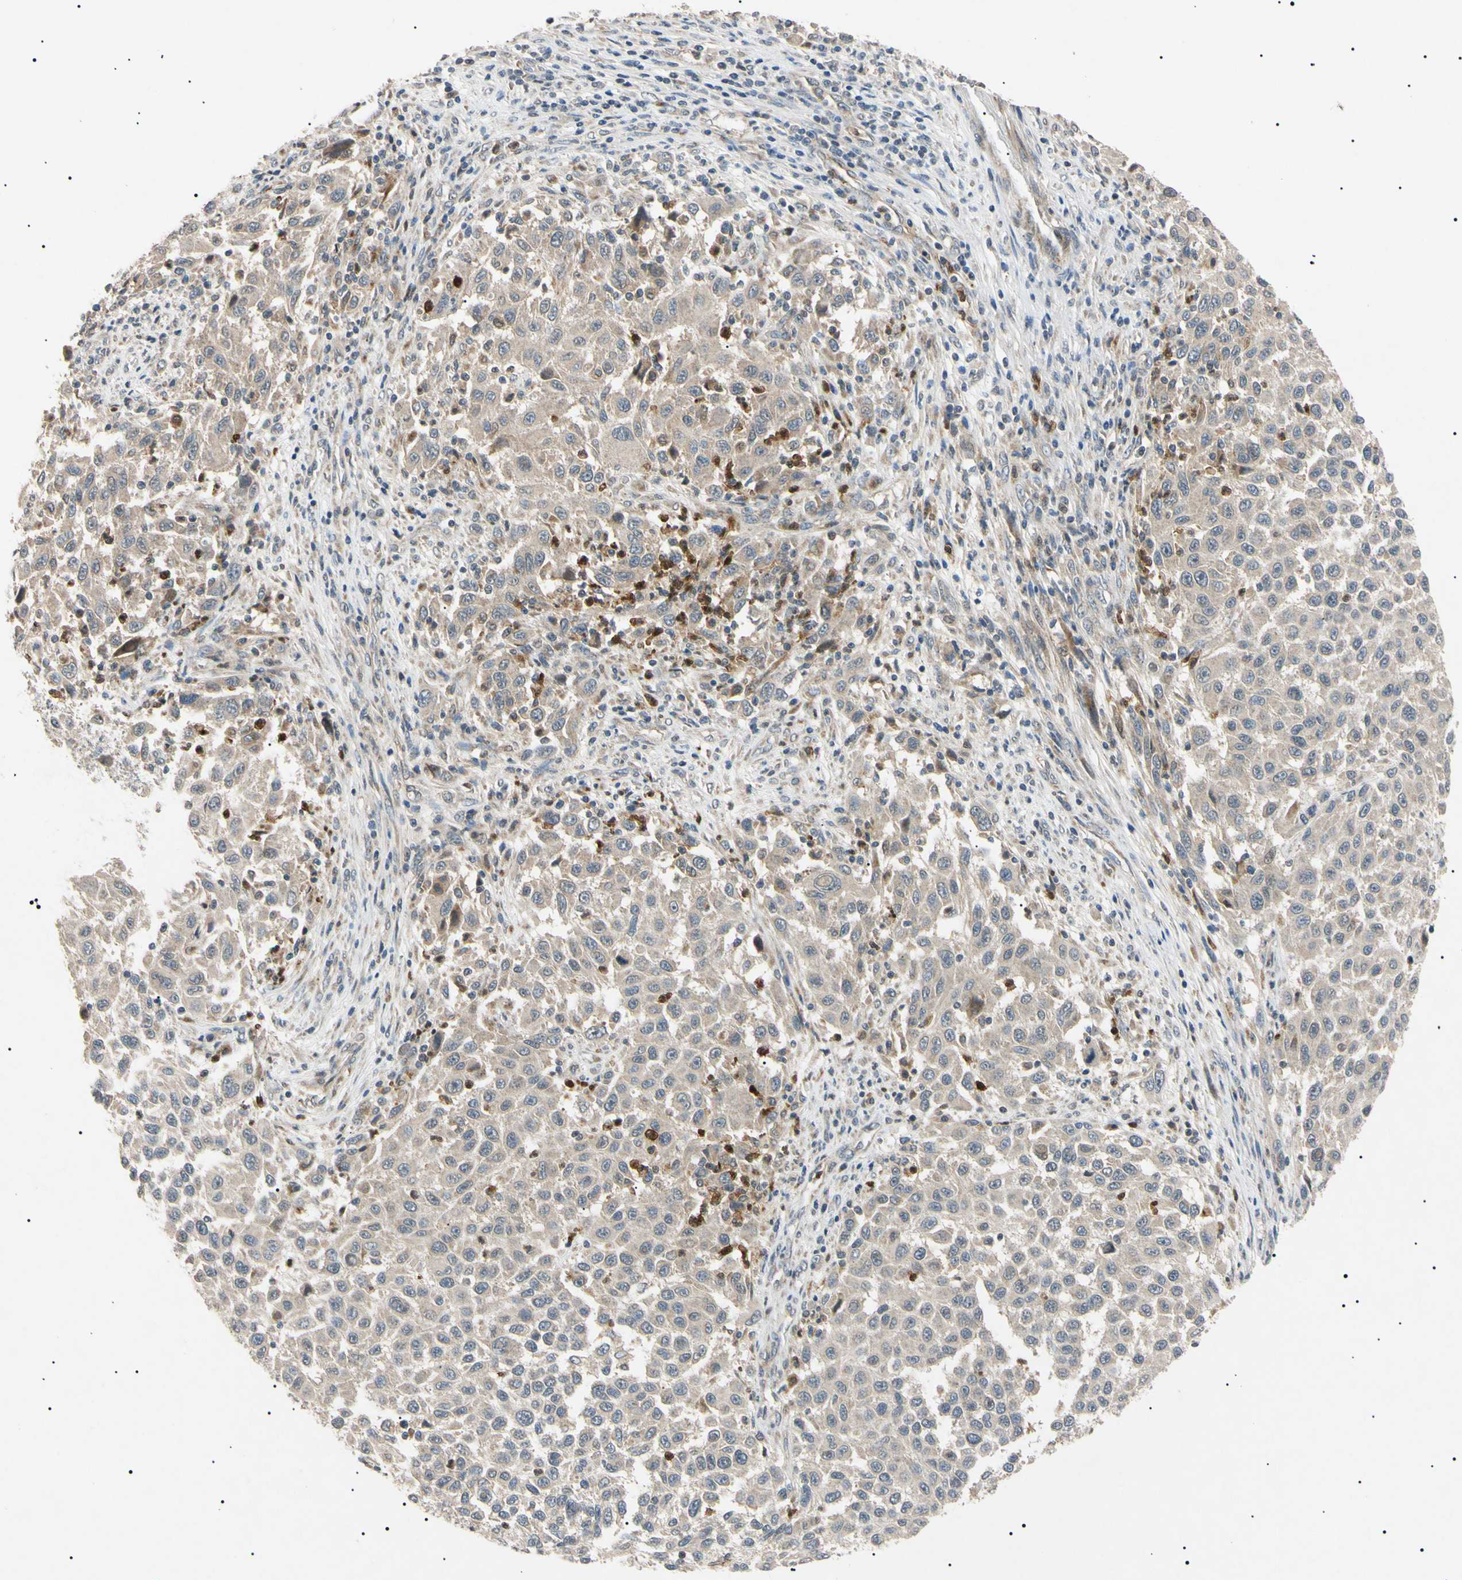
{"staining": {"intensity": "weak", "quantity": ">75%", "location": "cytoplasmic/membranous"}, "tissue": "melanoma", "cell_type": "Tumor cells", "image_type": "cancer", "snomed": [{"axis": "morphology", "description": "Malignant melanoma, Metastatic site"}, {"axis": "topography", "description": "Lymph node"}], "caption": "This is a photomicrograph of IHC staining of melanoma, which shows weak expression in the cytoplasmic/membranous of tumor cells.", "gene": "TUBB4A", "patient": {"sex": "male", "age": 61}}